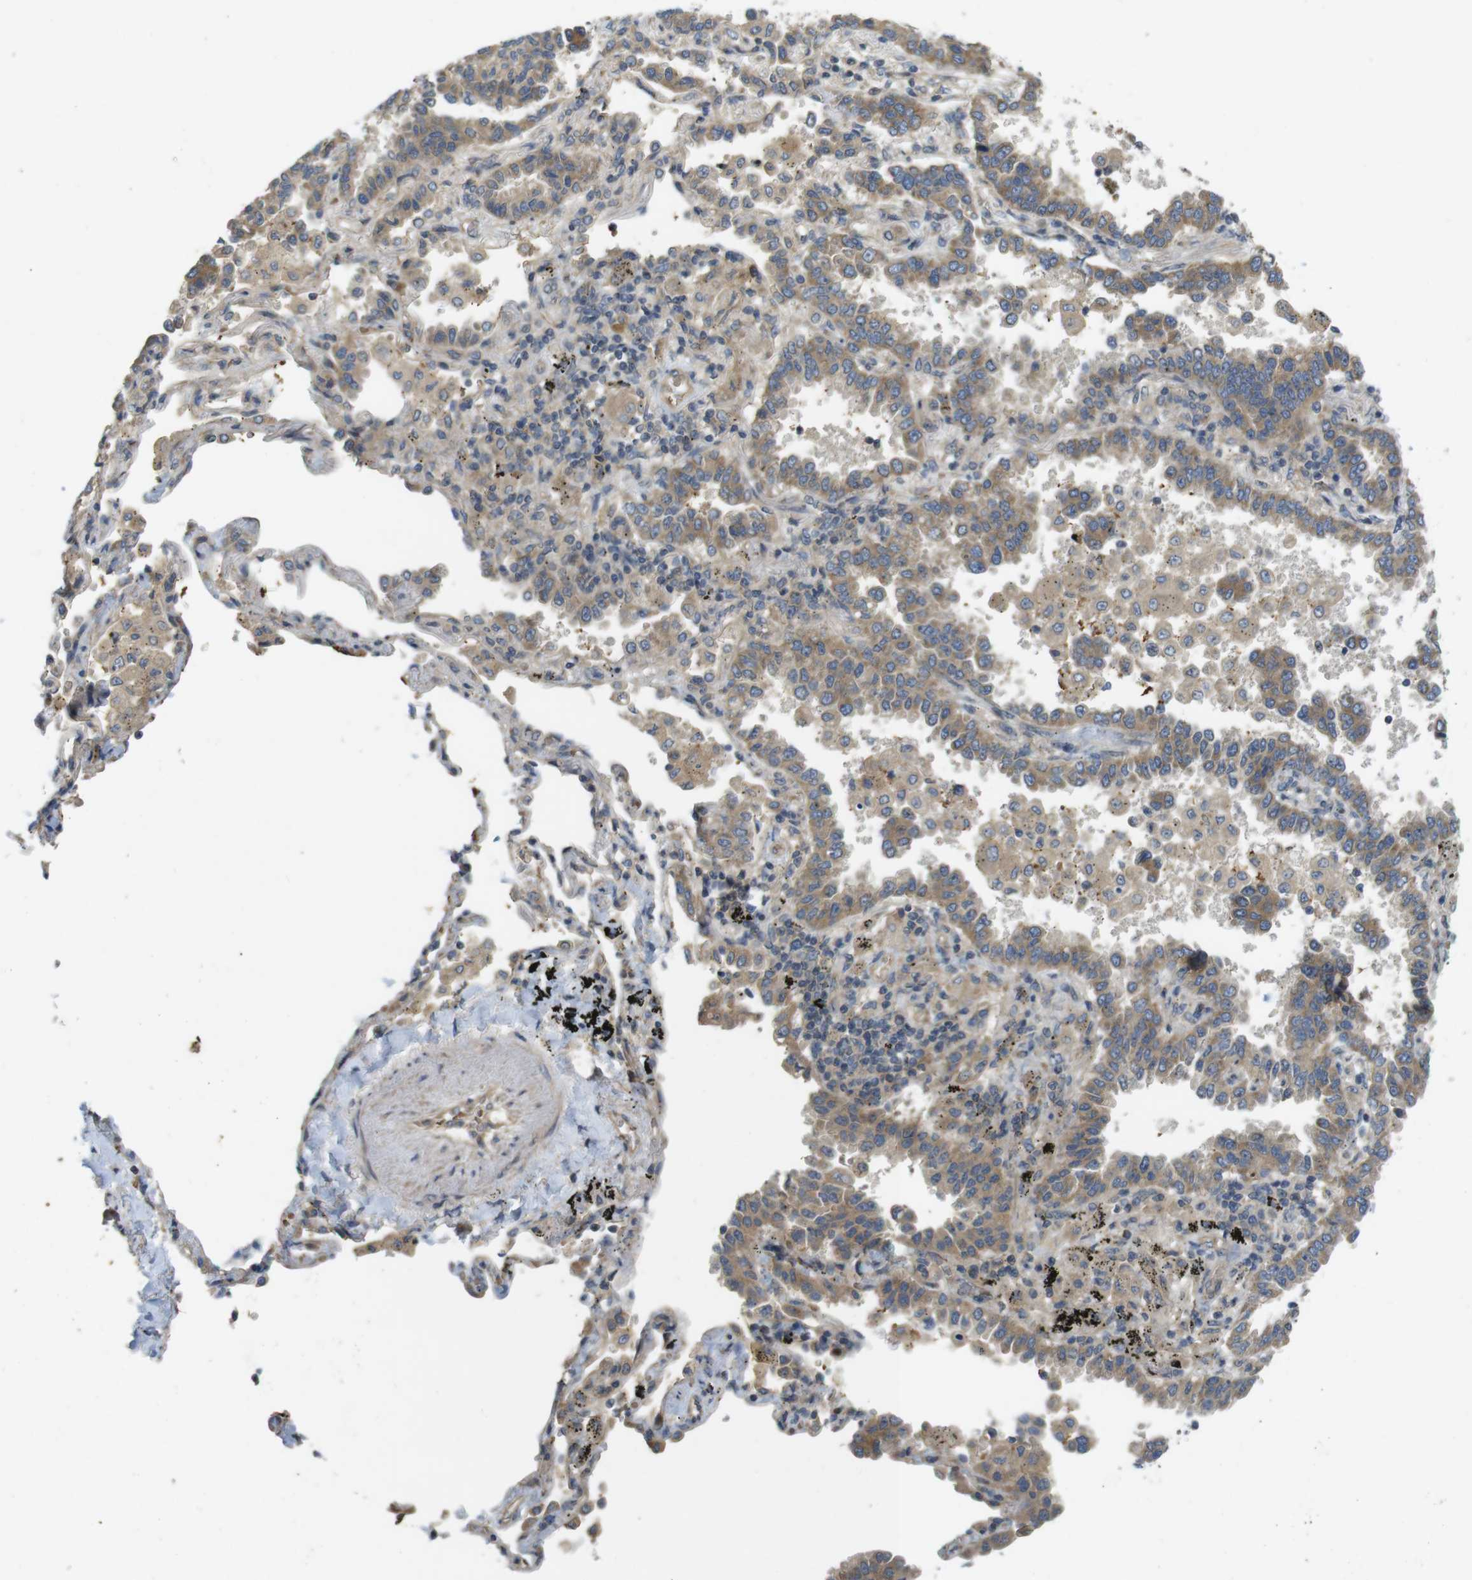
{"staining": {"intensity": "moderate", "quantity": ">75%", "location": "cytoplasmic/membranous"}, "tissue": "lung cancer", "cell_type": "Tumor cells", "image_type": "cancer", "snomed": [{"axis": "morphology", "description": "Normal tissue, NOS"}, {"axis": "morphology", "description": "Adenocarcinoma, NOS"}, {"axis": "topography", "description": "Lung"}], "caption": "Human lung cancer stained with a protein marker demonstrates moderate staining in tumor cells.", "gene": "CLTC", "patient": {"sex": "male", "age": 59}}